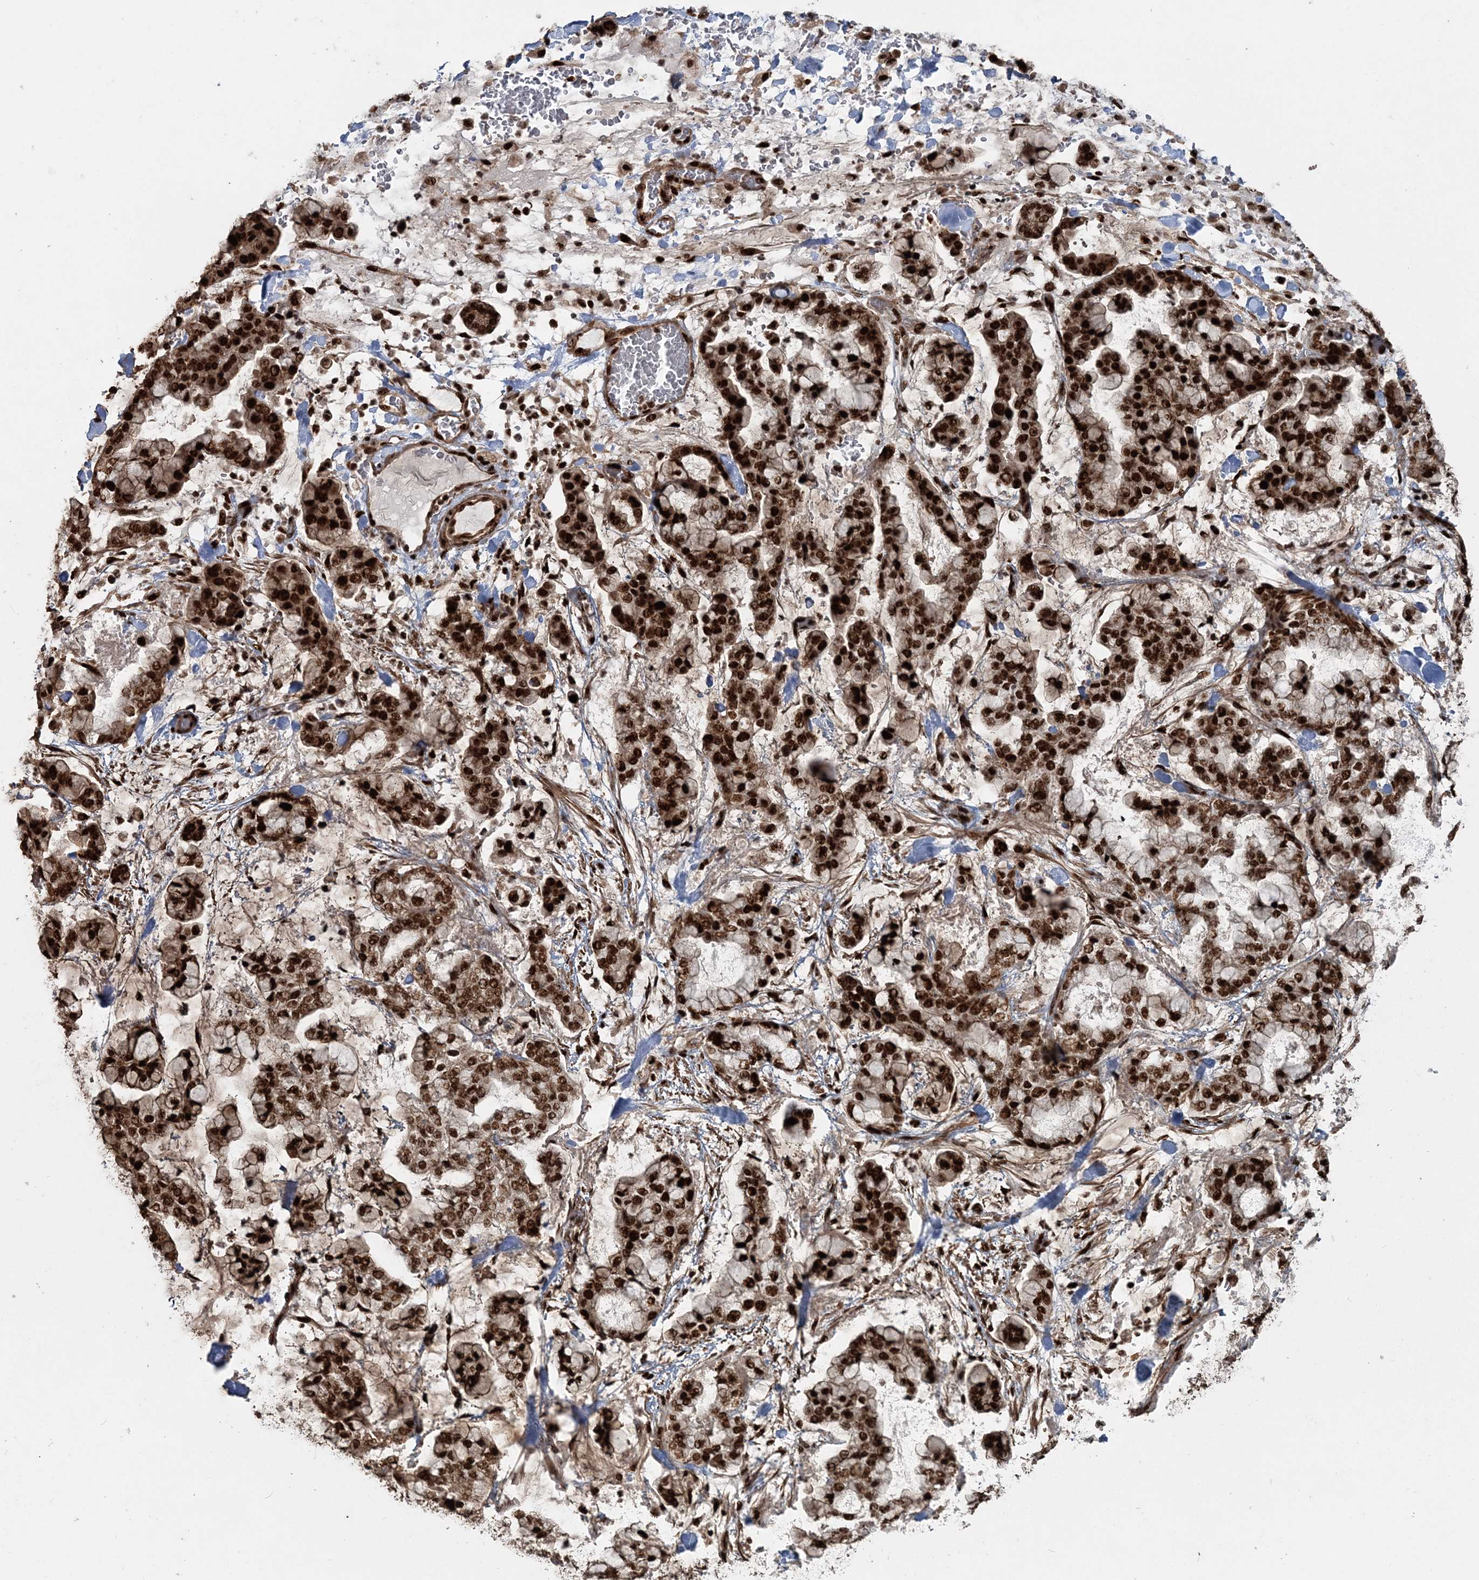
{"staining": {"intensity": "strong", "quantity": ">75%", "location": "nuclear"}, "tissue": "stomach cancer", "cell_type": "Tumor cells", "image_type": "cancer", "snomed": [{"axis": "morphology", "description": "Normal tissue, NOS"}, {"axis": "morphology", "description": "Adenocarcinoma, NOS"}, {"axis": "topography", "description": "Stomach, upper"}, {"axis": "topography", "description": "Stomach"}], "caption": "The image exhibits a brown stain indicating the presence of a protein in the nuclear of tumor cells in adenocarcinoma (stomach). (DAB (3,3'-diaminobenzidine) IHC with brightfield microscopy, high magnification).", "gene": "EXOSC8", "patient": {"sex": "male", "age": 76}}